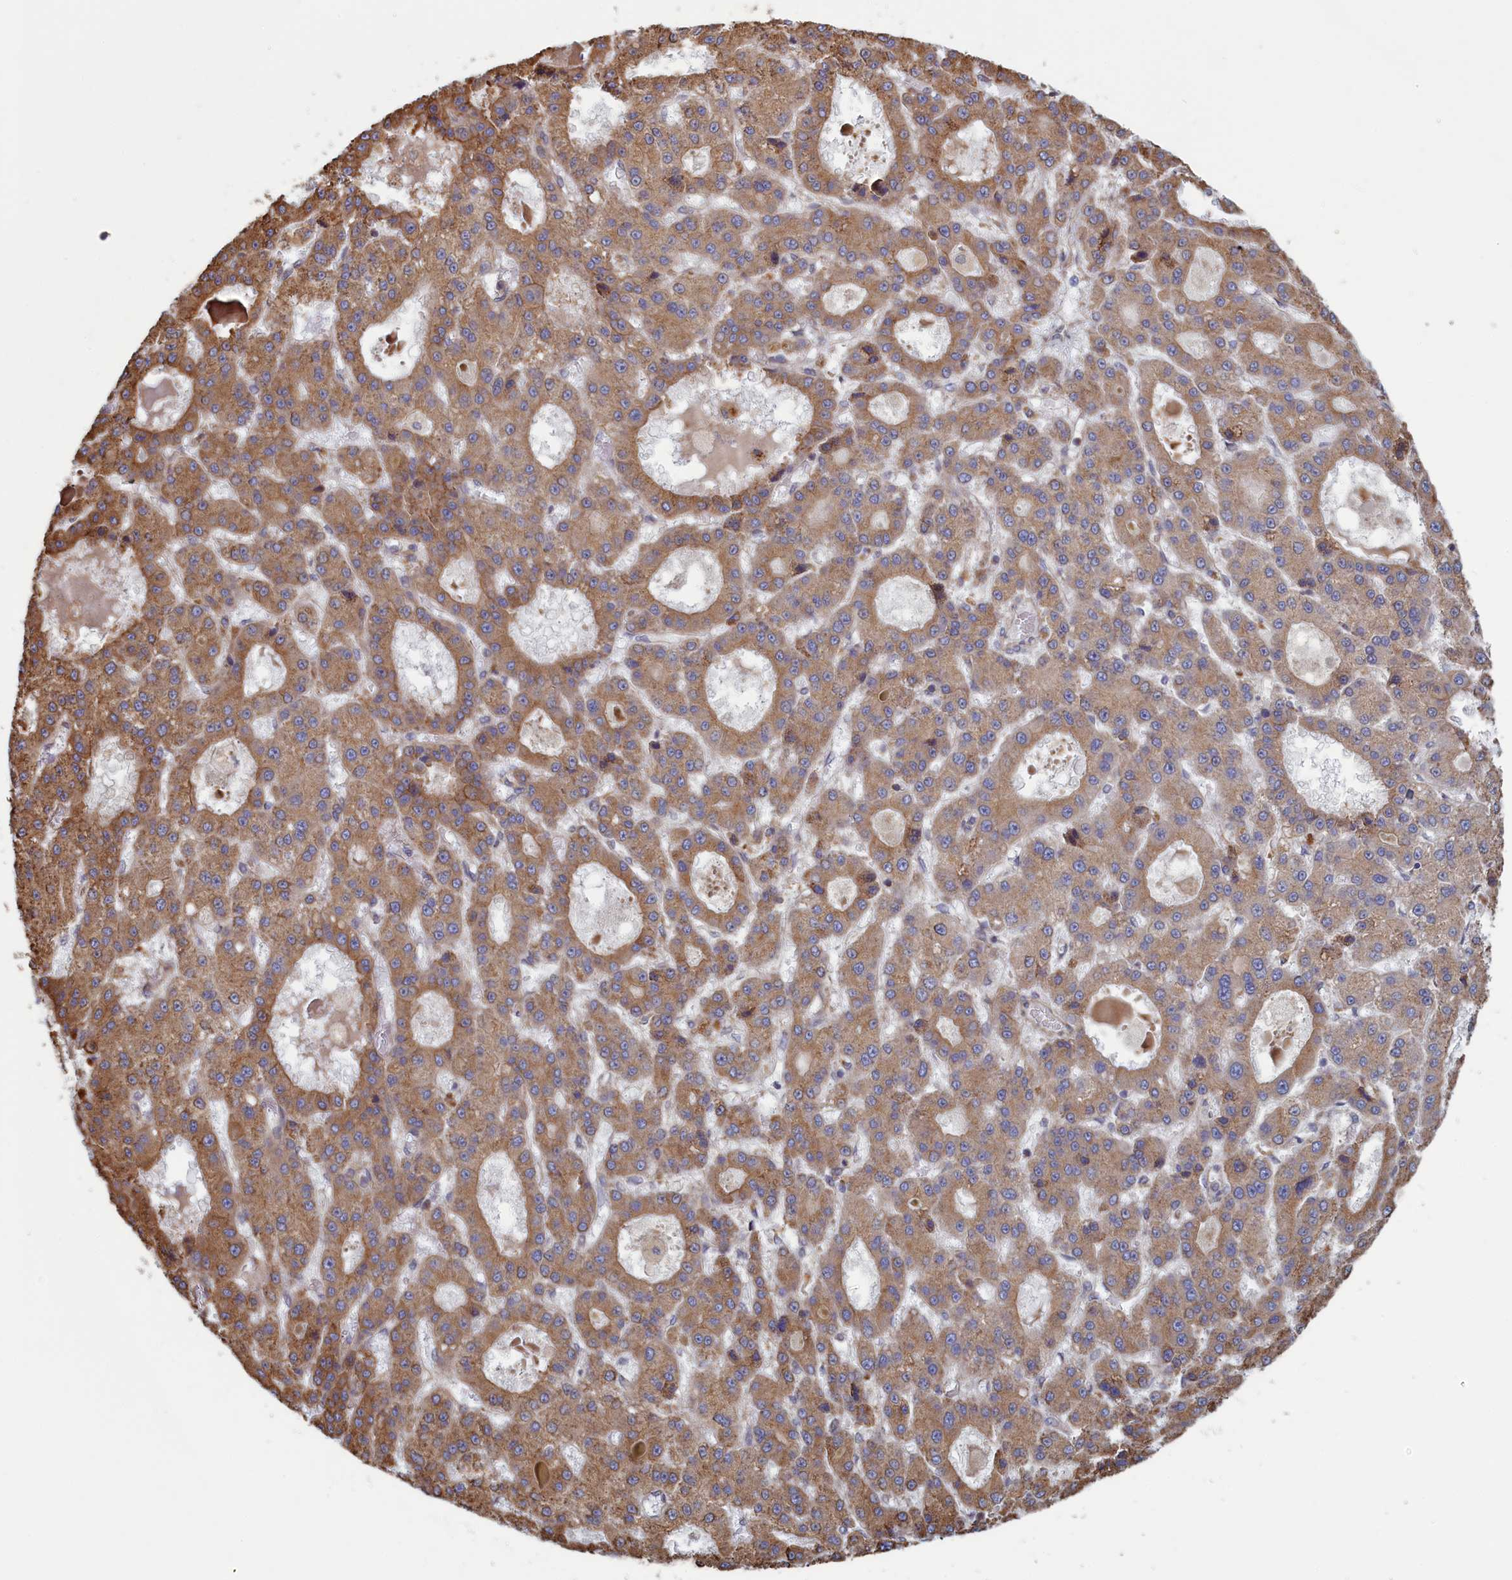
{"staining": {"intensity": "moderate", "quantity": ">75%", "location": "cytoplasmic/membranous"}, "tissue": "liver cancer", "cell_type": "Tumor cells", "image_type": "cancer", "snomed": [{"axis": "morphology", "description": "Carcinoma, Hepatocellular, NOS"}, {"axis": "topography", "description": "Liver"}], "caption": "Hepatocellular carcinoma (liver) tissue reveals moderate cytoplasmic/membranous staining in approximately >75% of tumor cells", "gene": "RILPL1", "patient": {"sex": "male", "age": 70}}